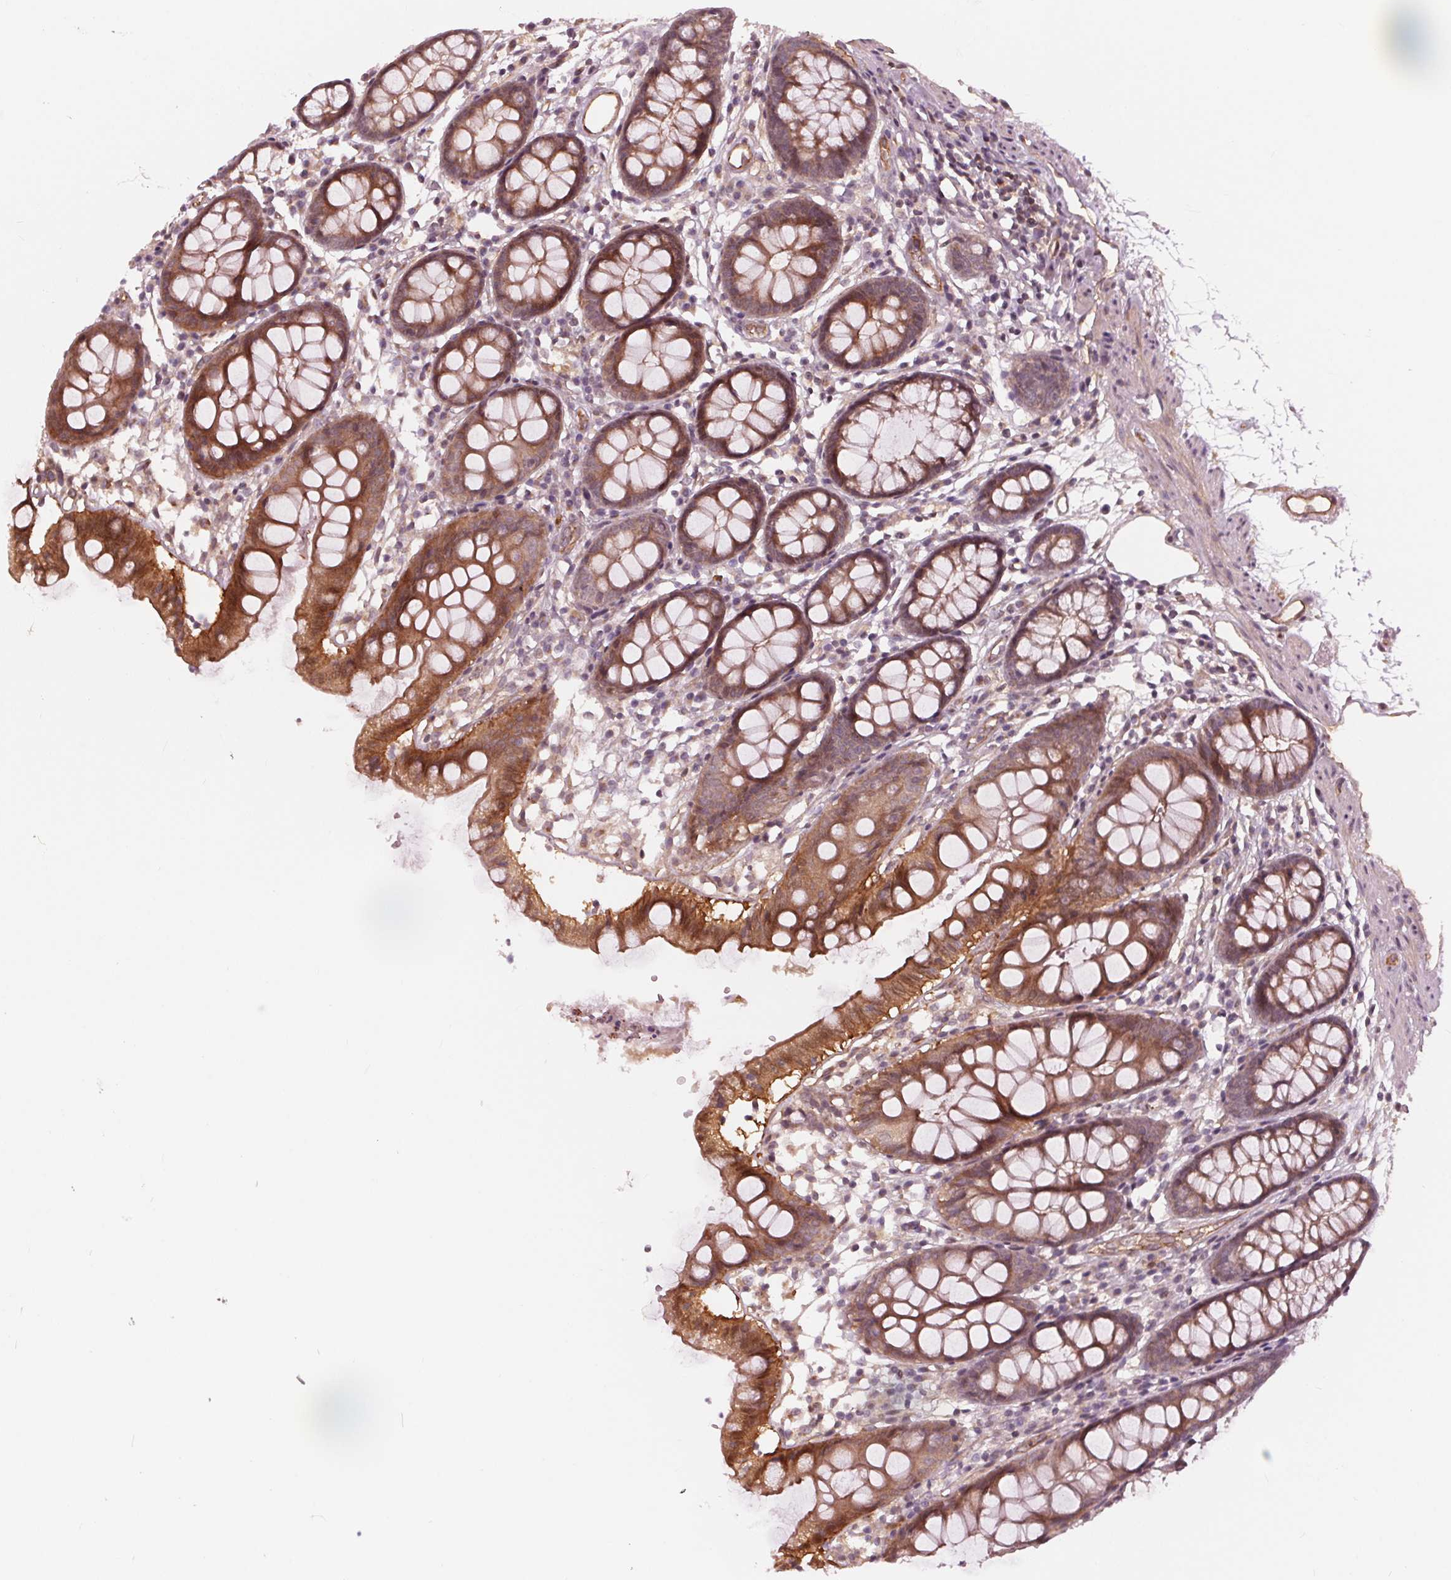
{"staining": {"intensity": "moderate", "quantity": "25%-75%", "location": "cytoplasmic/membranous"}, "tissue": "colon", "cell_type": "Endothelial cells", "image_type": "normal", "snomed": [{"axis": "morphology", "description": "Normal tissue, NOS"}, {"axis": "topography", "description": "Colon"}], "caption": "Unremarkable colon reveals moderate cytoplasmic/membranous positivity in approximately 25%-75% of endothelial cells, visualized by immunohistochemistry. The protein is stained brown, and the nuclei are stained in blue (DAB IHC with brightfield microscopy, high magnification).", "gene": "TXNIP", "patient": {"sex": "female", "age": 84}}